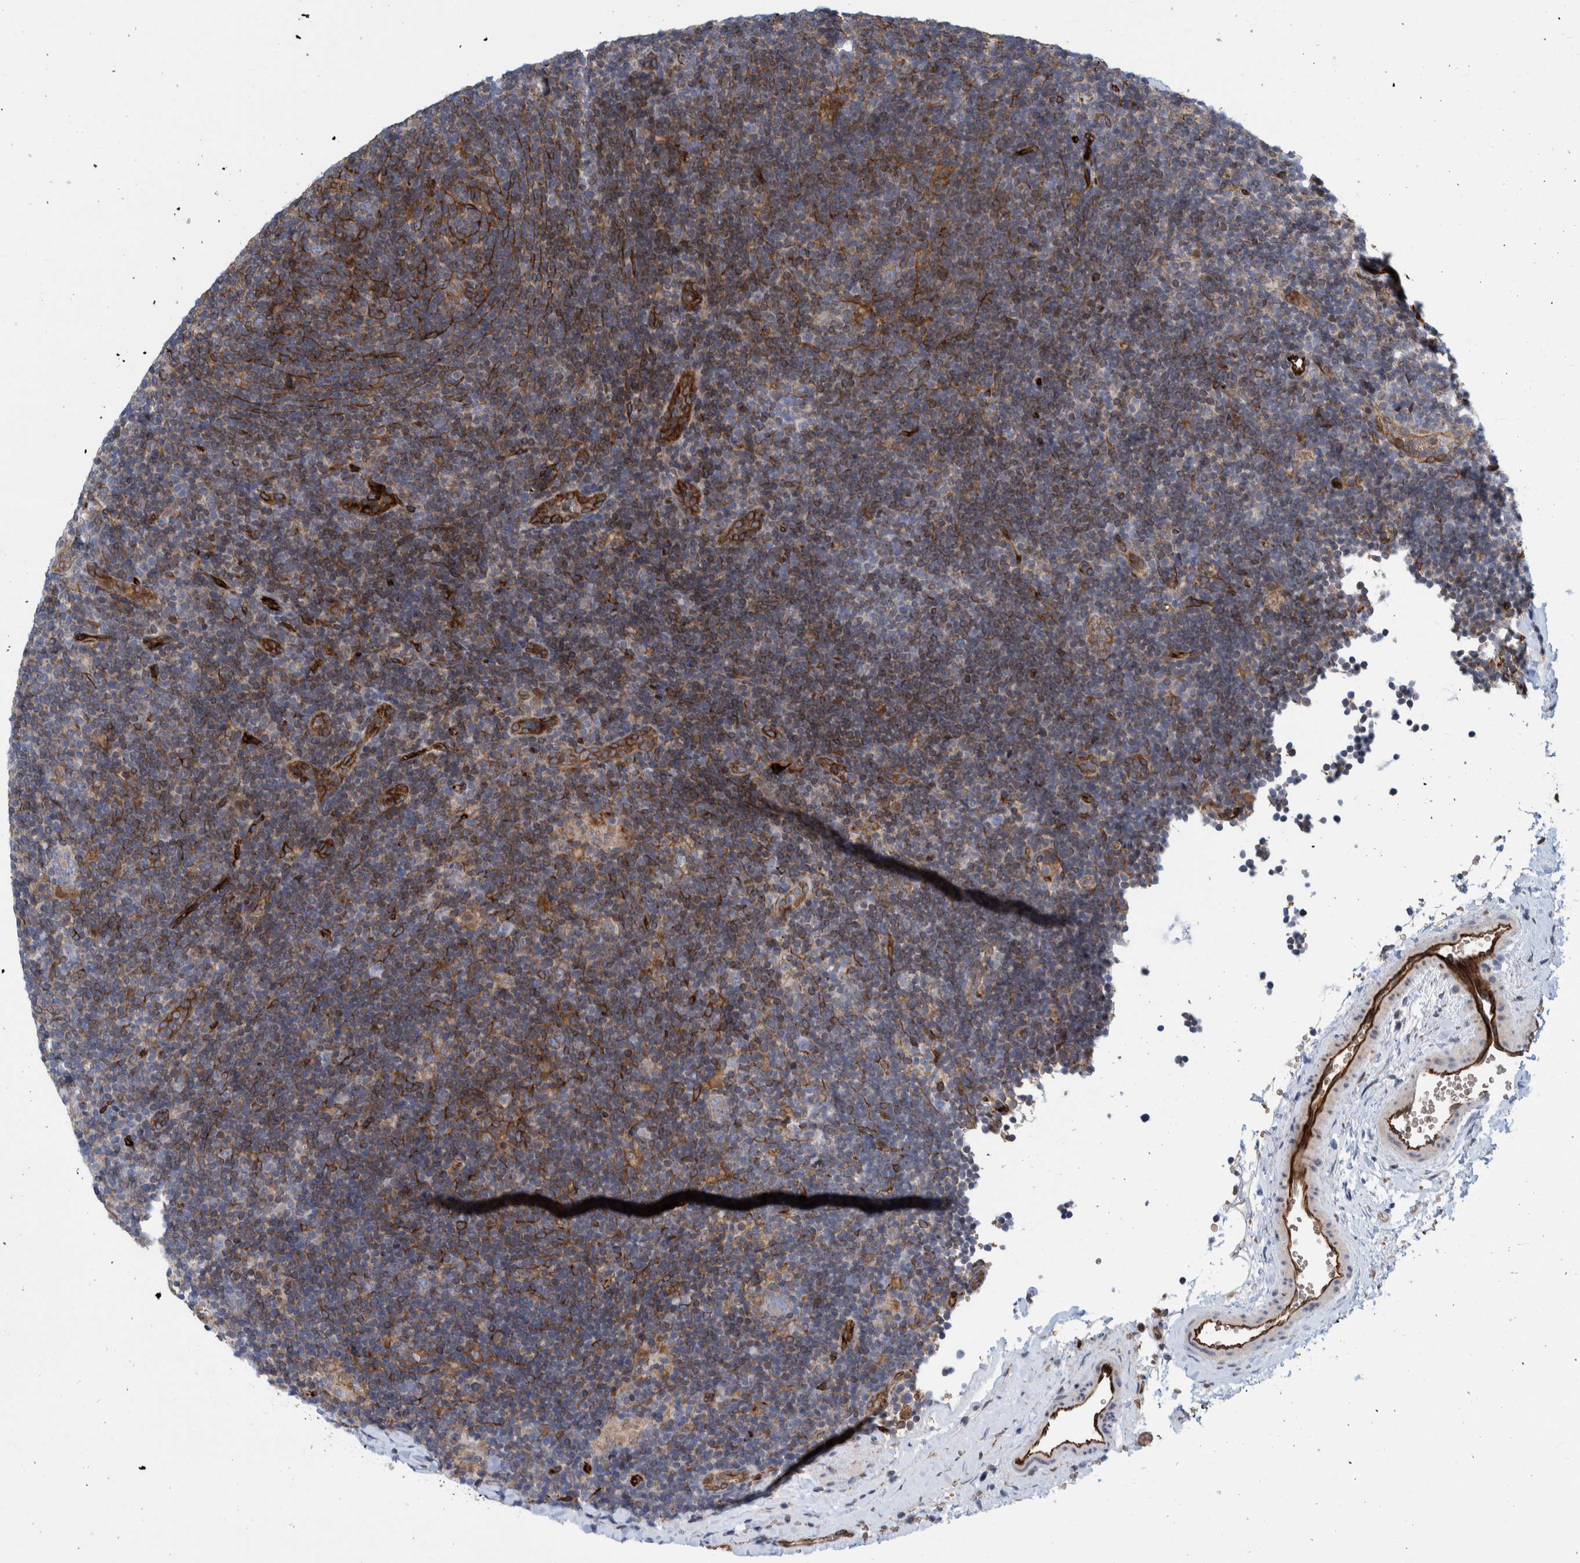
{"staining": {"intensity": "negative", "quantity": "none", "location": "none"}, "tissue": "lymphoma", "cell_type": "Tumor cells", "image_type": "cancer", "snomed": [{"axis": "morphology", "description": "Hodgkin's disease, NOS"}, {"axis": "topography", "description": "Lymph node"}], "caption": "A high-resolution photomicrograph shows immunohistochemistry (IHC) staining of lymphoma, which displays no significant expression in tumor cells.", "gene": "THEM6", "patient": {"sex": "female", "age": 57}}